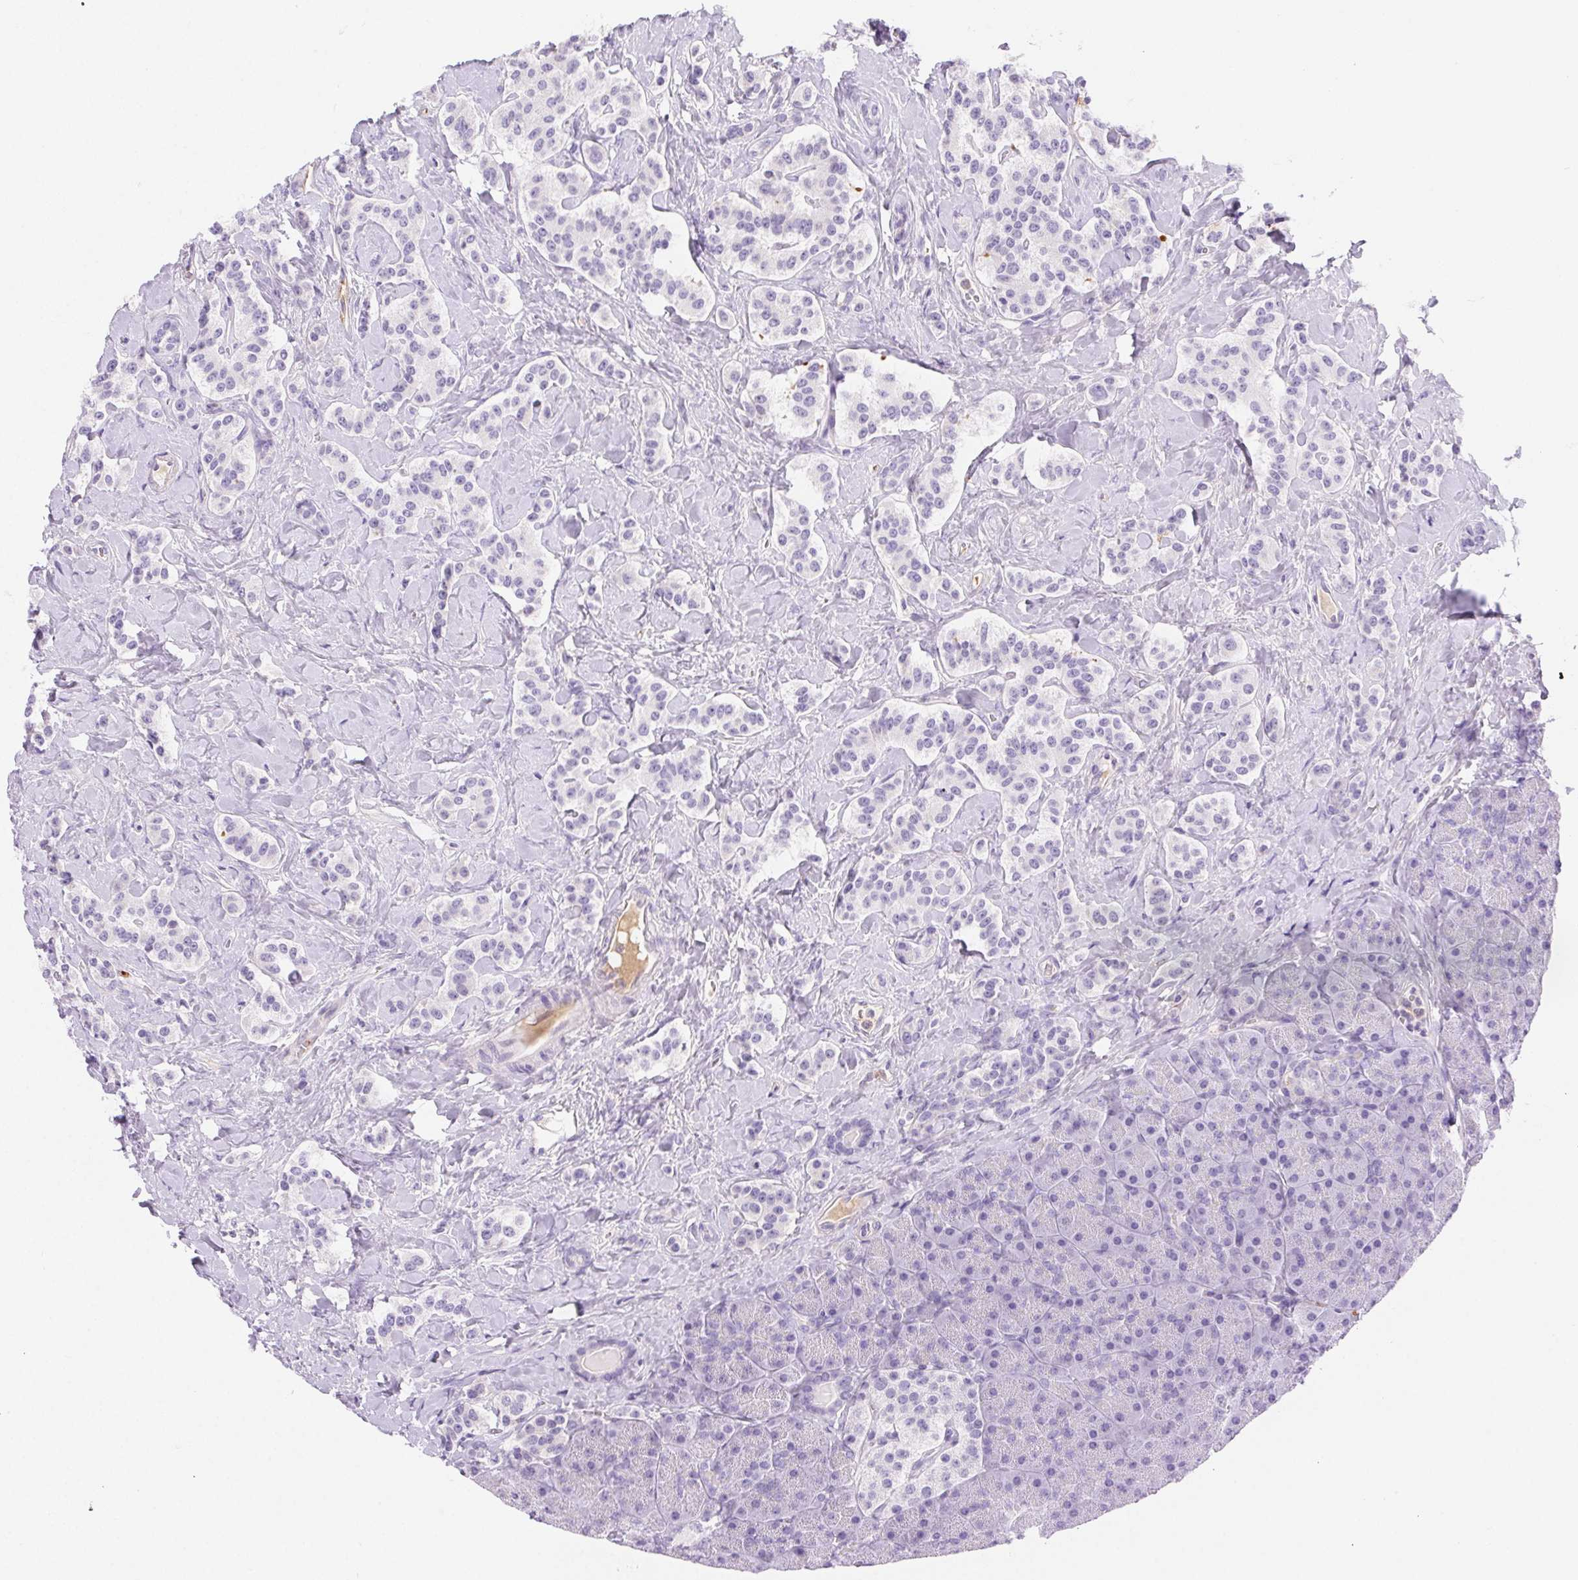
{"staining": {"intensity": "negative", "quantity": "none", "location": "none"}, "tissue": "carcinoid", "cell_type": "Tumor cells", "image_type": "cancer", "snomed": [{"axis": "morphology", "description": "Normal tissue, NOS"}, {"axis": "morphology", "description": "Carcinoid, malignant, NOS"}, {"axis": "topography", "description": "Pancreas"}], "caption": "Carcinoid was stained to show a protein in brown. There is no significant staining in tumor cells.", "gene": "FGA", "patient": {"sex": "male", "age": 36}}